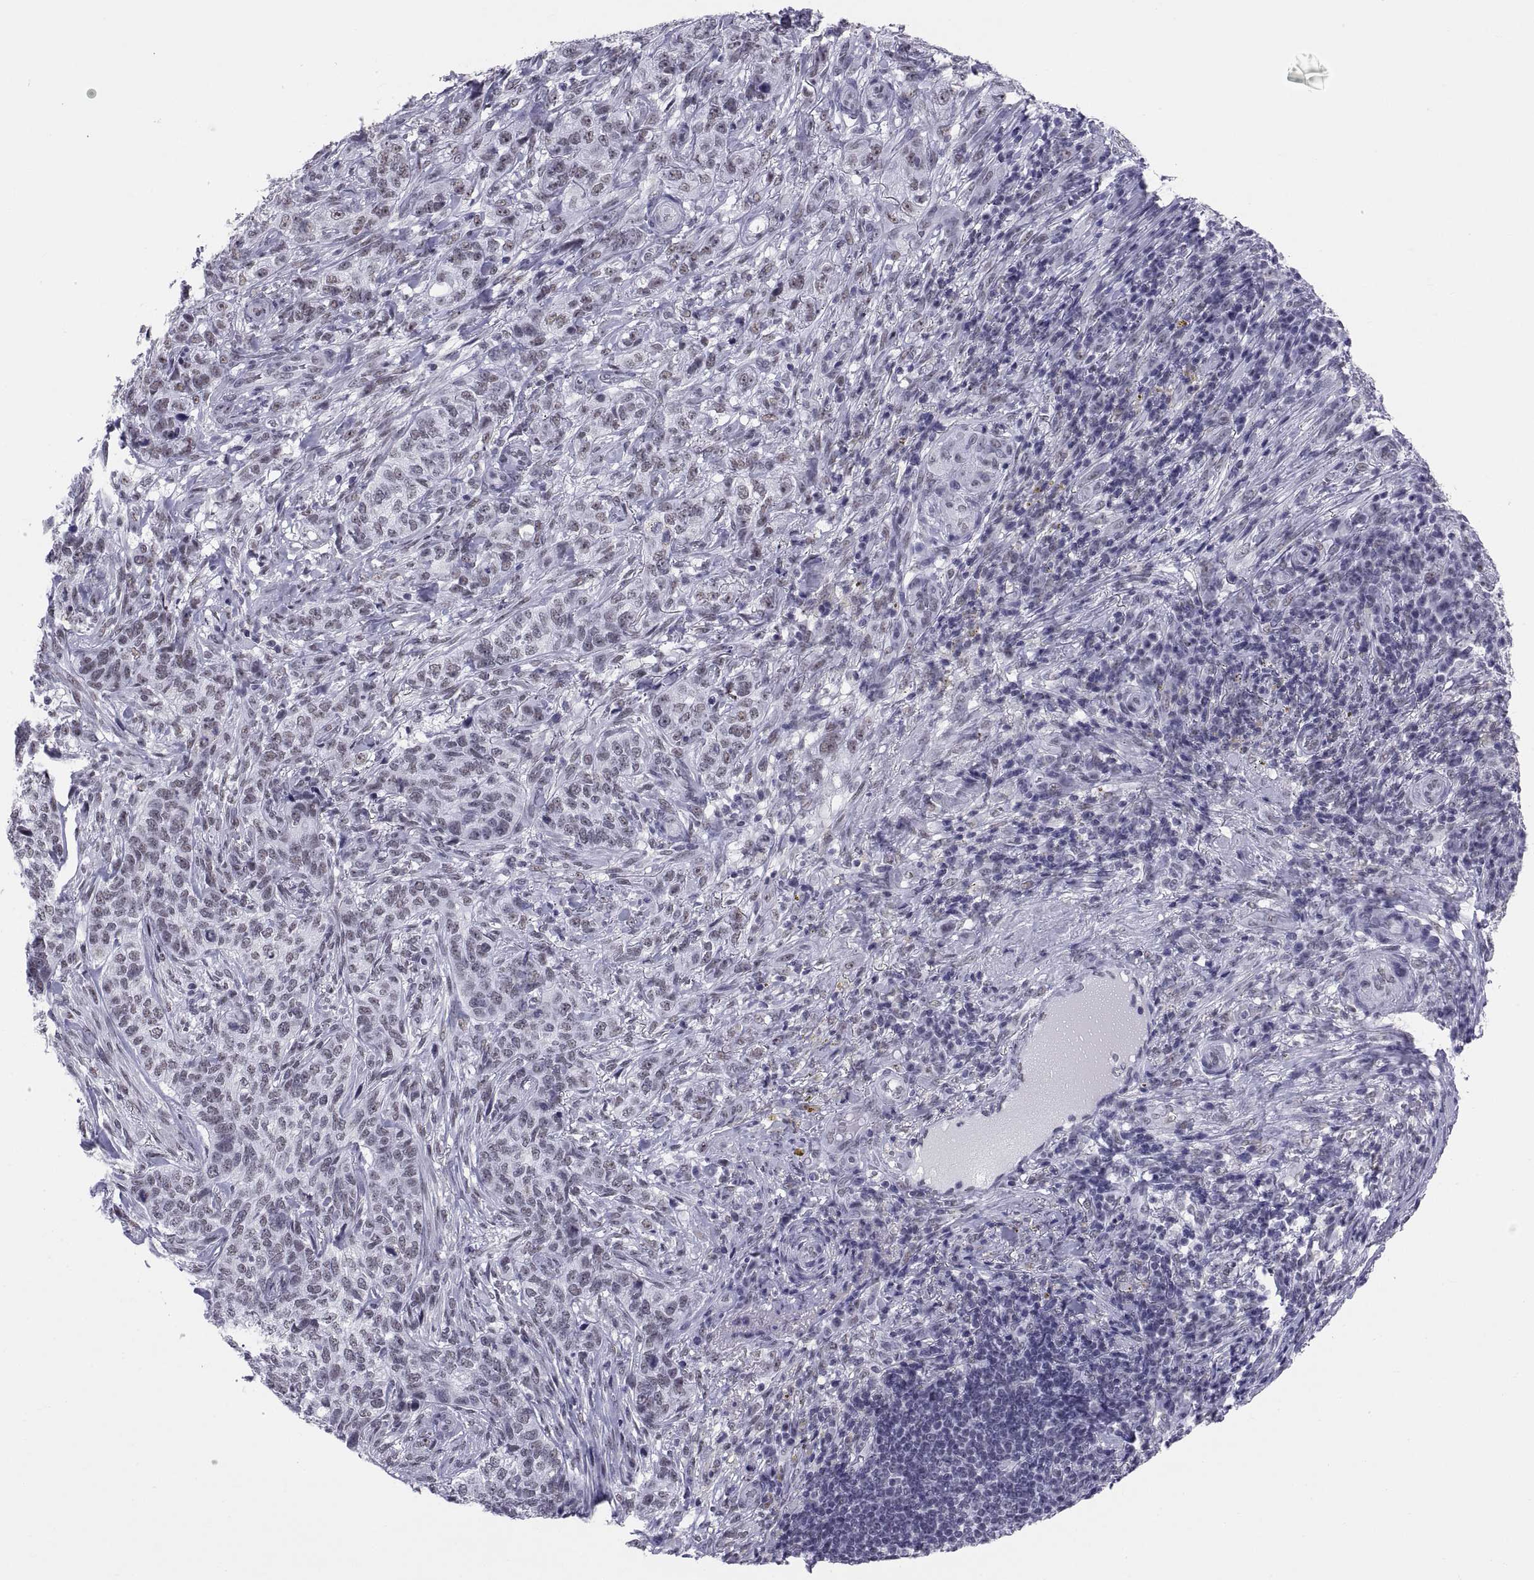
{"staining": {"intensity": "negative", "quantity": "none", "location": "none"}, "tissue": "skin cancer", "cell_type": "Tumor cells", "image_type": "cancer", "snomed": [{"axis": "morphology", "description": "Basal cell carcinoma"}, {"axis": "topography", "description": "Skin"}], "caption": "The immunohistochemistry histopathology image has no significant expression in tumor cells of skin basal cell carcinoma tissue.", "gene": "NEUROD6", "patient": {"sex": "female", "age": 69}}